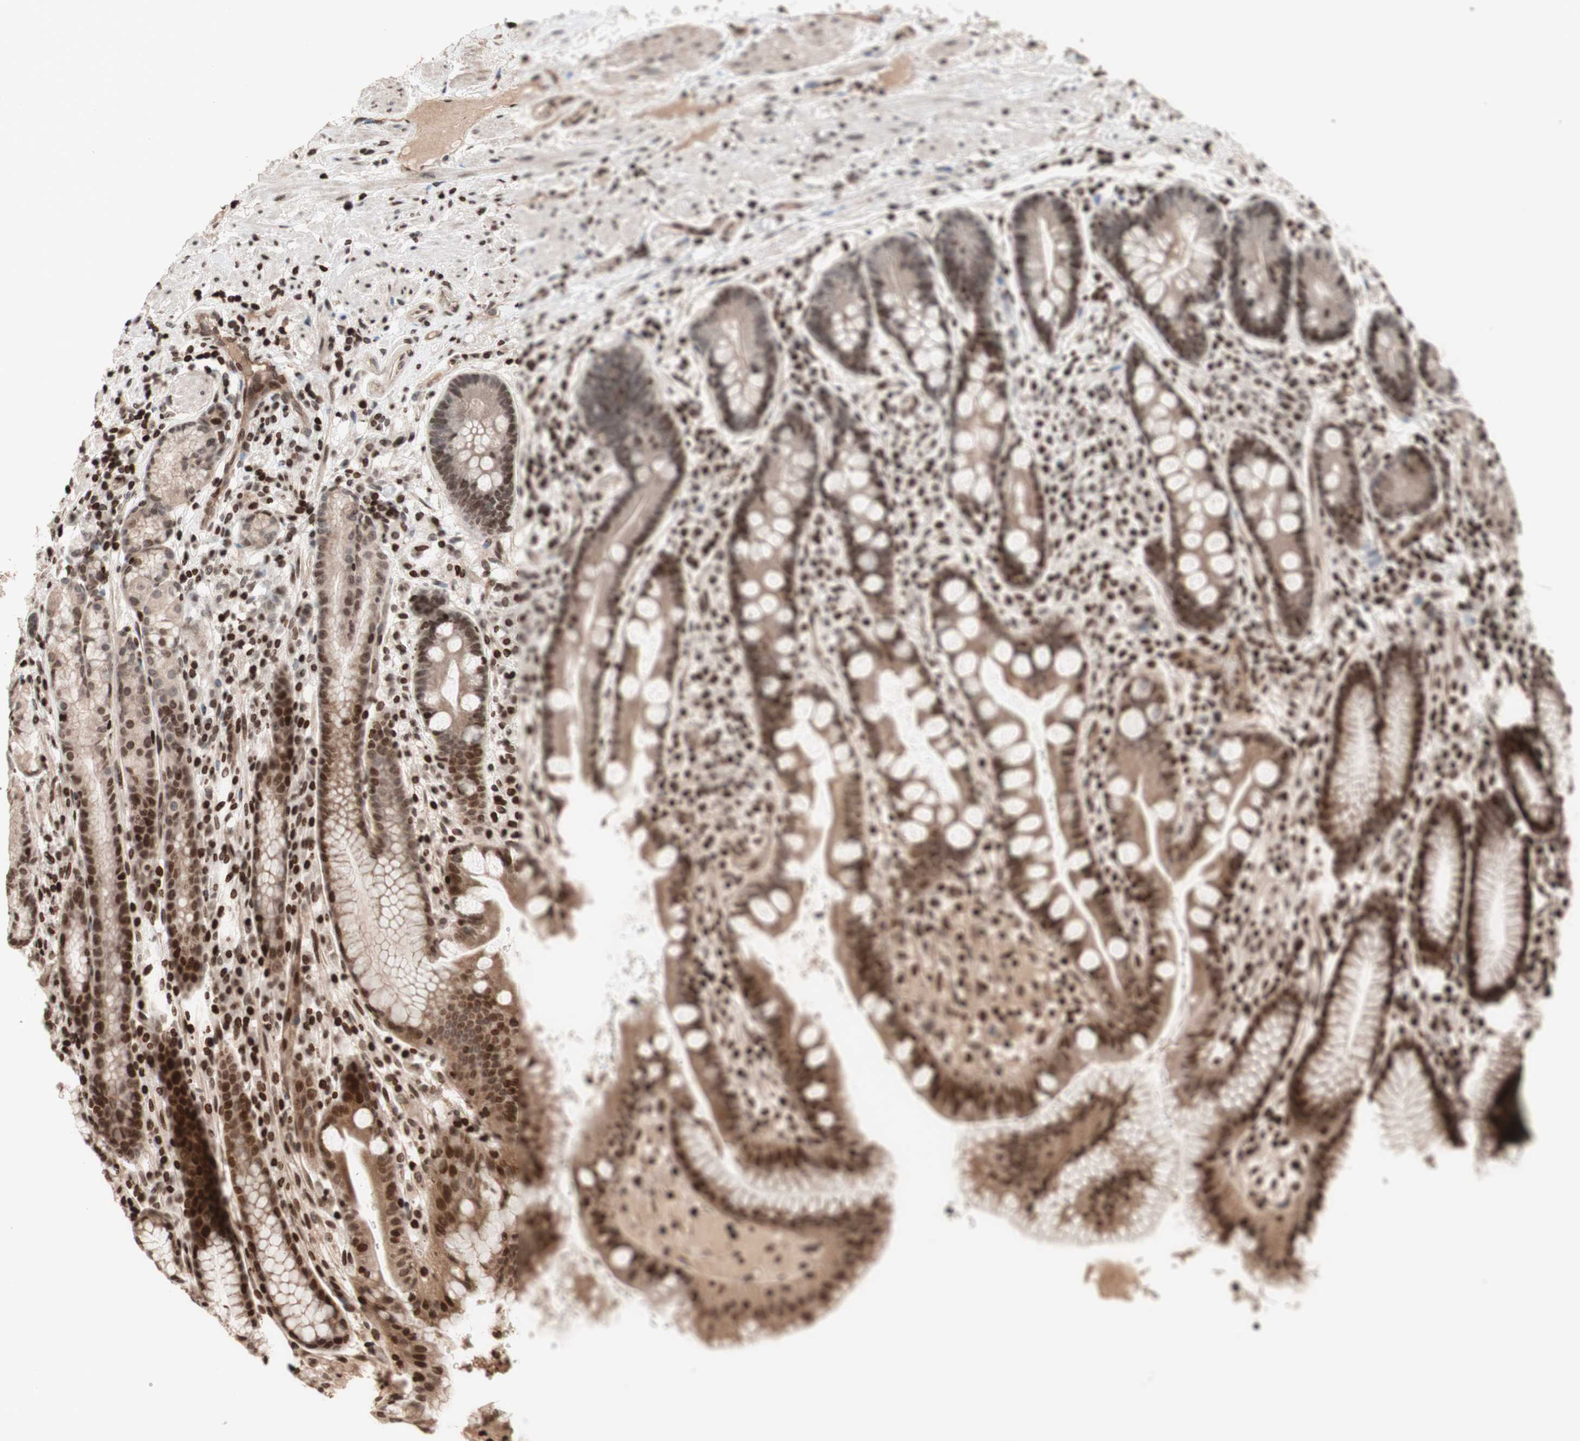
{"staining": {"intensity": "moderate", "quantity": ">75%", "location": "cytoplasmic/membranous,nuclear"}, "tissue": "stomach", "cell_type": "Glandular cells", "image_type": "normal", "snomed": [{"axis": "morphology", "description": "Normal tissue, NOS"}, {"axis": "topography", "description": "Stomach, lower"}], "caption": "Protein staining of unremarkable stomach shows moderate cytoplasmic/membranous,nuclear positivity in approximately >75% of glandular cells. Using DAB (brown) and hematoxylin (blue) stains, captured at high magnification using brightfield microscopy.", "gene": "POLA1", "patient": {"sex": "male", "age": 52}}